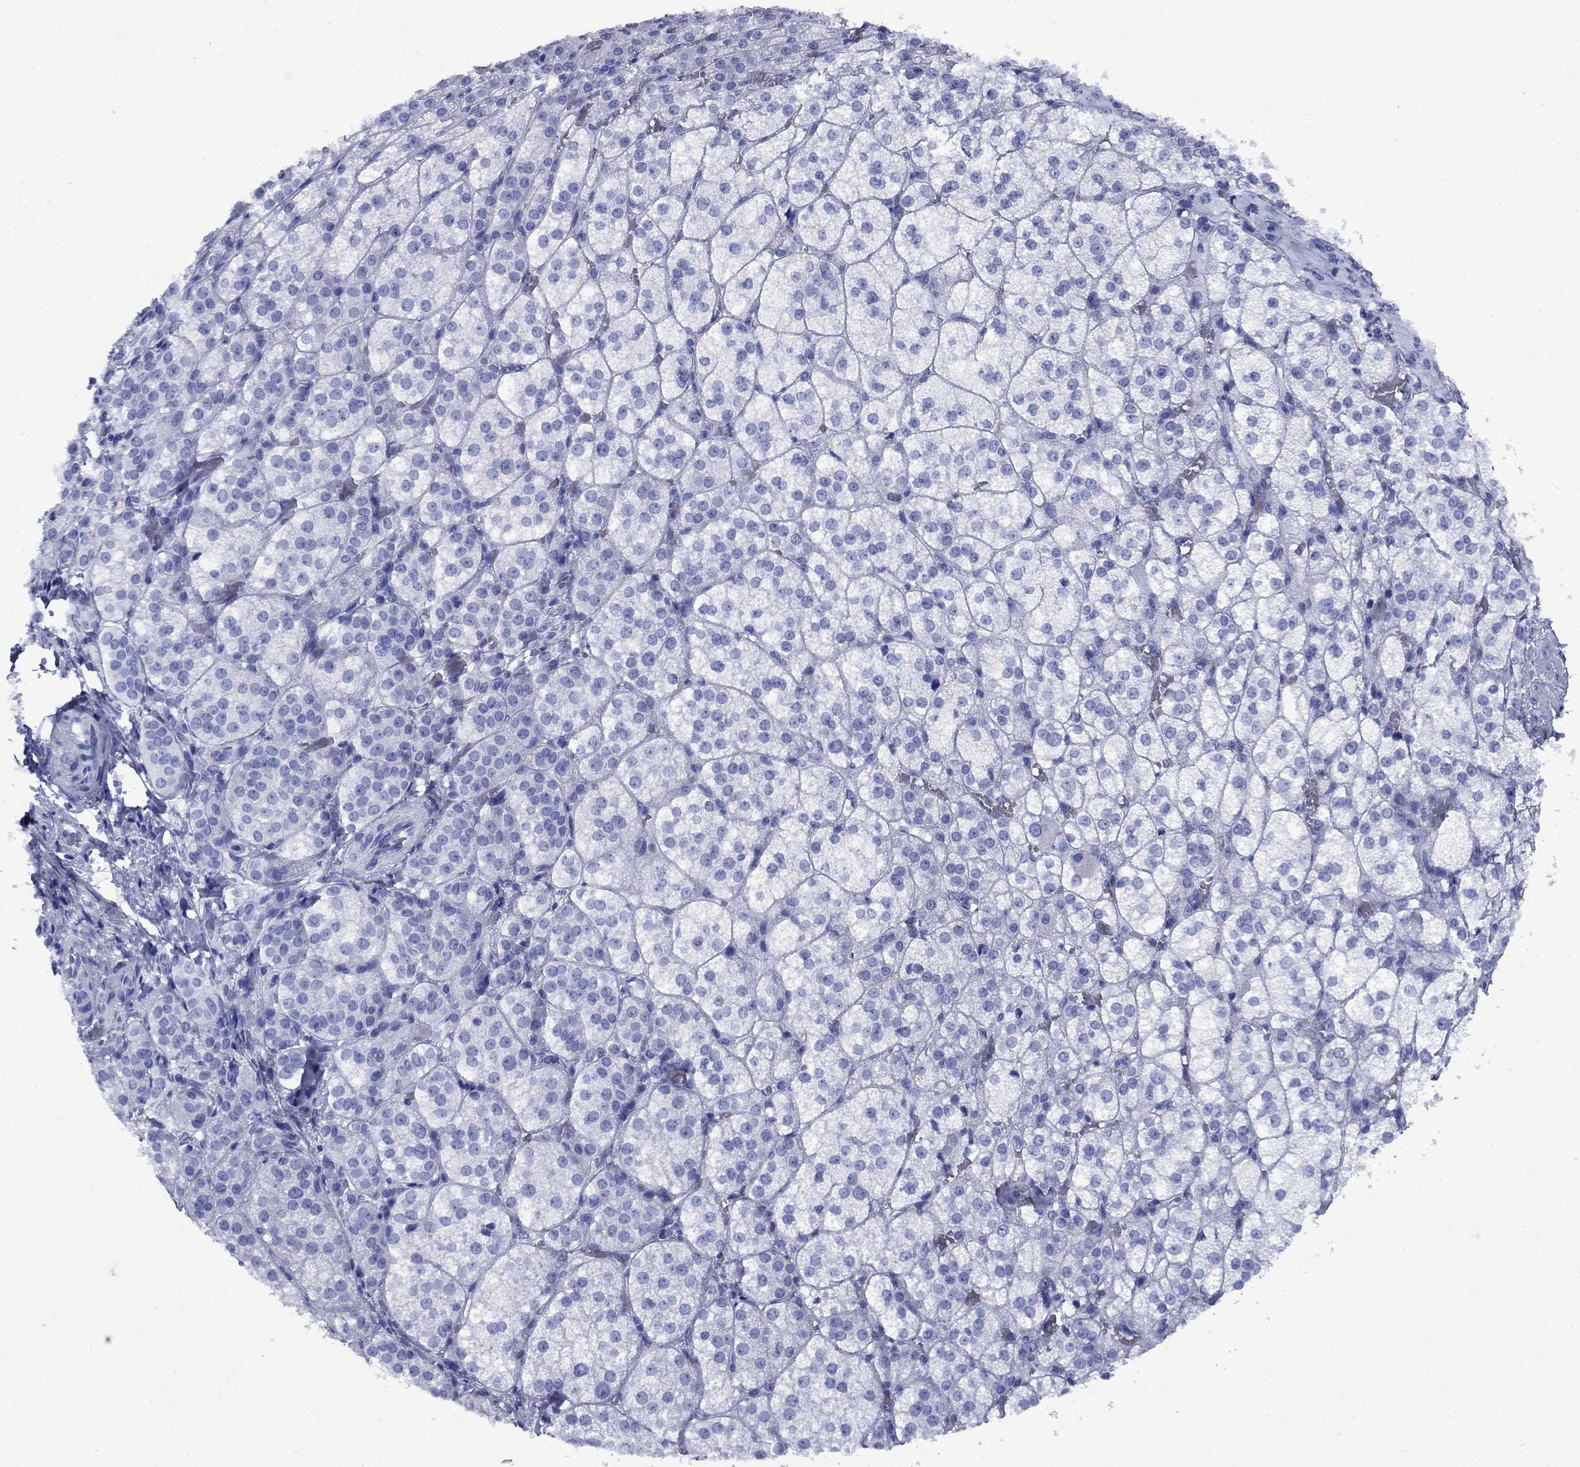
{"staining": {"intensity": "negative", "quantity": "none", "location": "none"}, "tissue": "adrenal gland", "cell_type": "Glandular cells", "image_type": "normal", "snomed": [{"axis": "morphology", "description": "Normal tissue, NOS"}, {"axis": "topography", "description": "Adrenal gland"}], "caption": "Immunohistochemical staining of normal adrenal gland demonstrates no significant expression in glandular cells. The staining is performed using DAB brown chromogen with nuclei counter-stained in using hematoxylin.", "gene": "CD1A", "patient": {"sex": "female", "age": 60}}